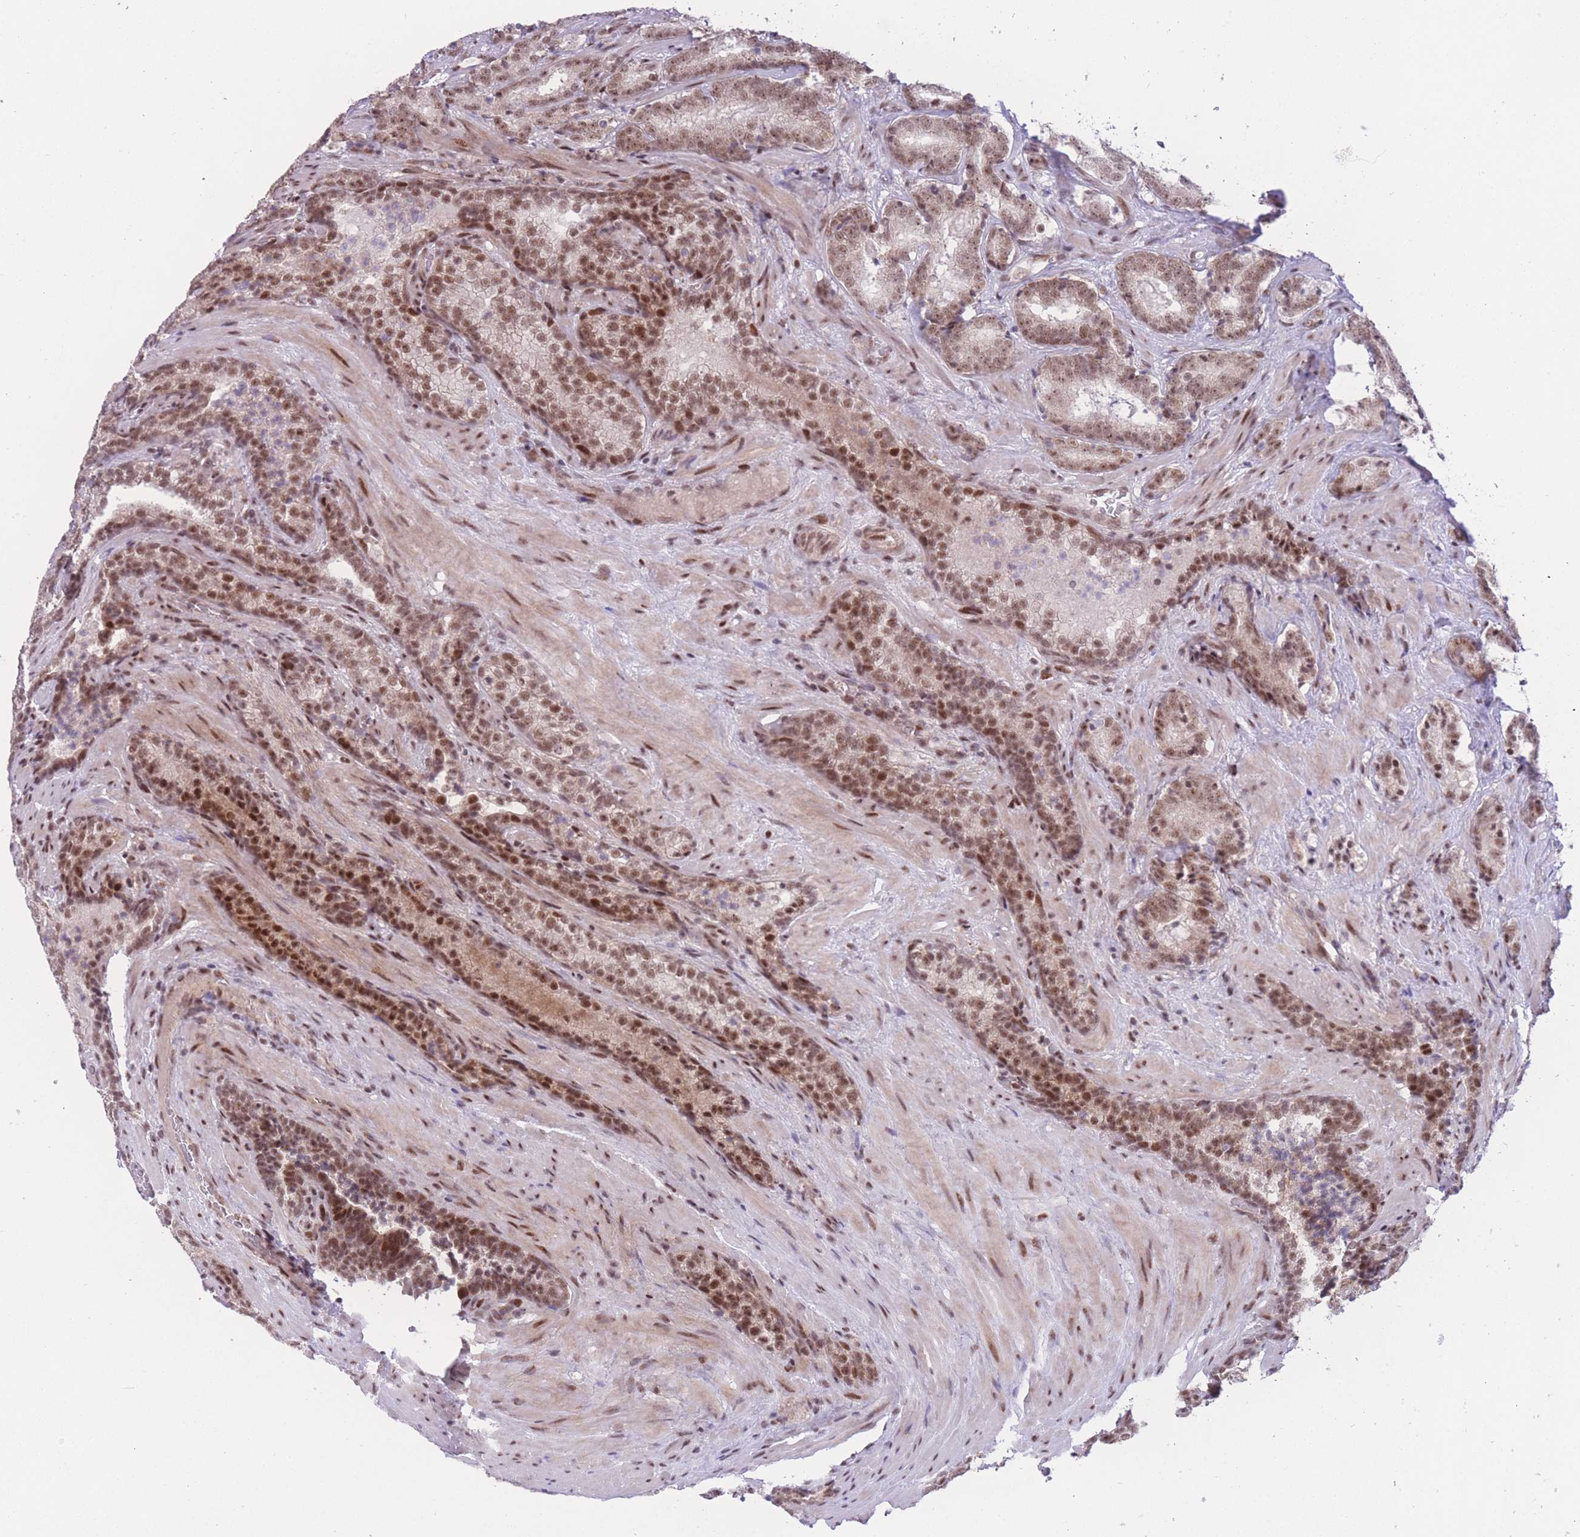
{"staining": {"intensity": "moderate", "quantity": ">75%", "location": "nuclear"}, "tissue": "prostate cancer", "cell_type": "Tumor cells", "image_type": "cancer", "snomed": [{"axis": "morphology", "description": "Adenocarcinoma, Low grade"}, {"axis": "topography", "description": "Prostate"}], "caption": "A medium amount of moderate nuclear staining is seen in about >75% of tumor cells in adenocarcinoma (low-grade) (prostate) tissue. Immunohistochemistry stains the protein of interest in brown and the nuclei are stained blue.", "gene": "PCIF1", "patient": {"sex": "male", "age": 58}}